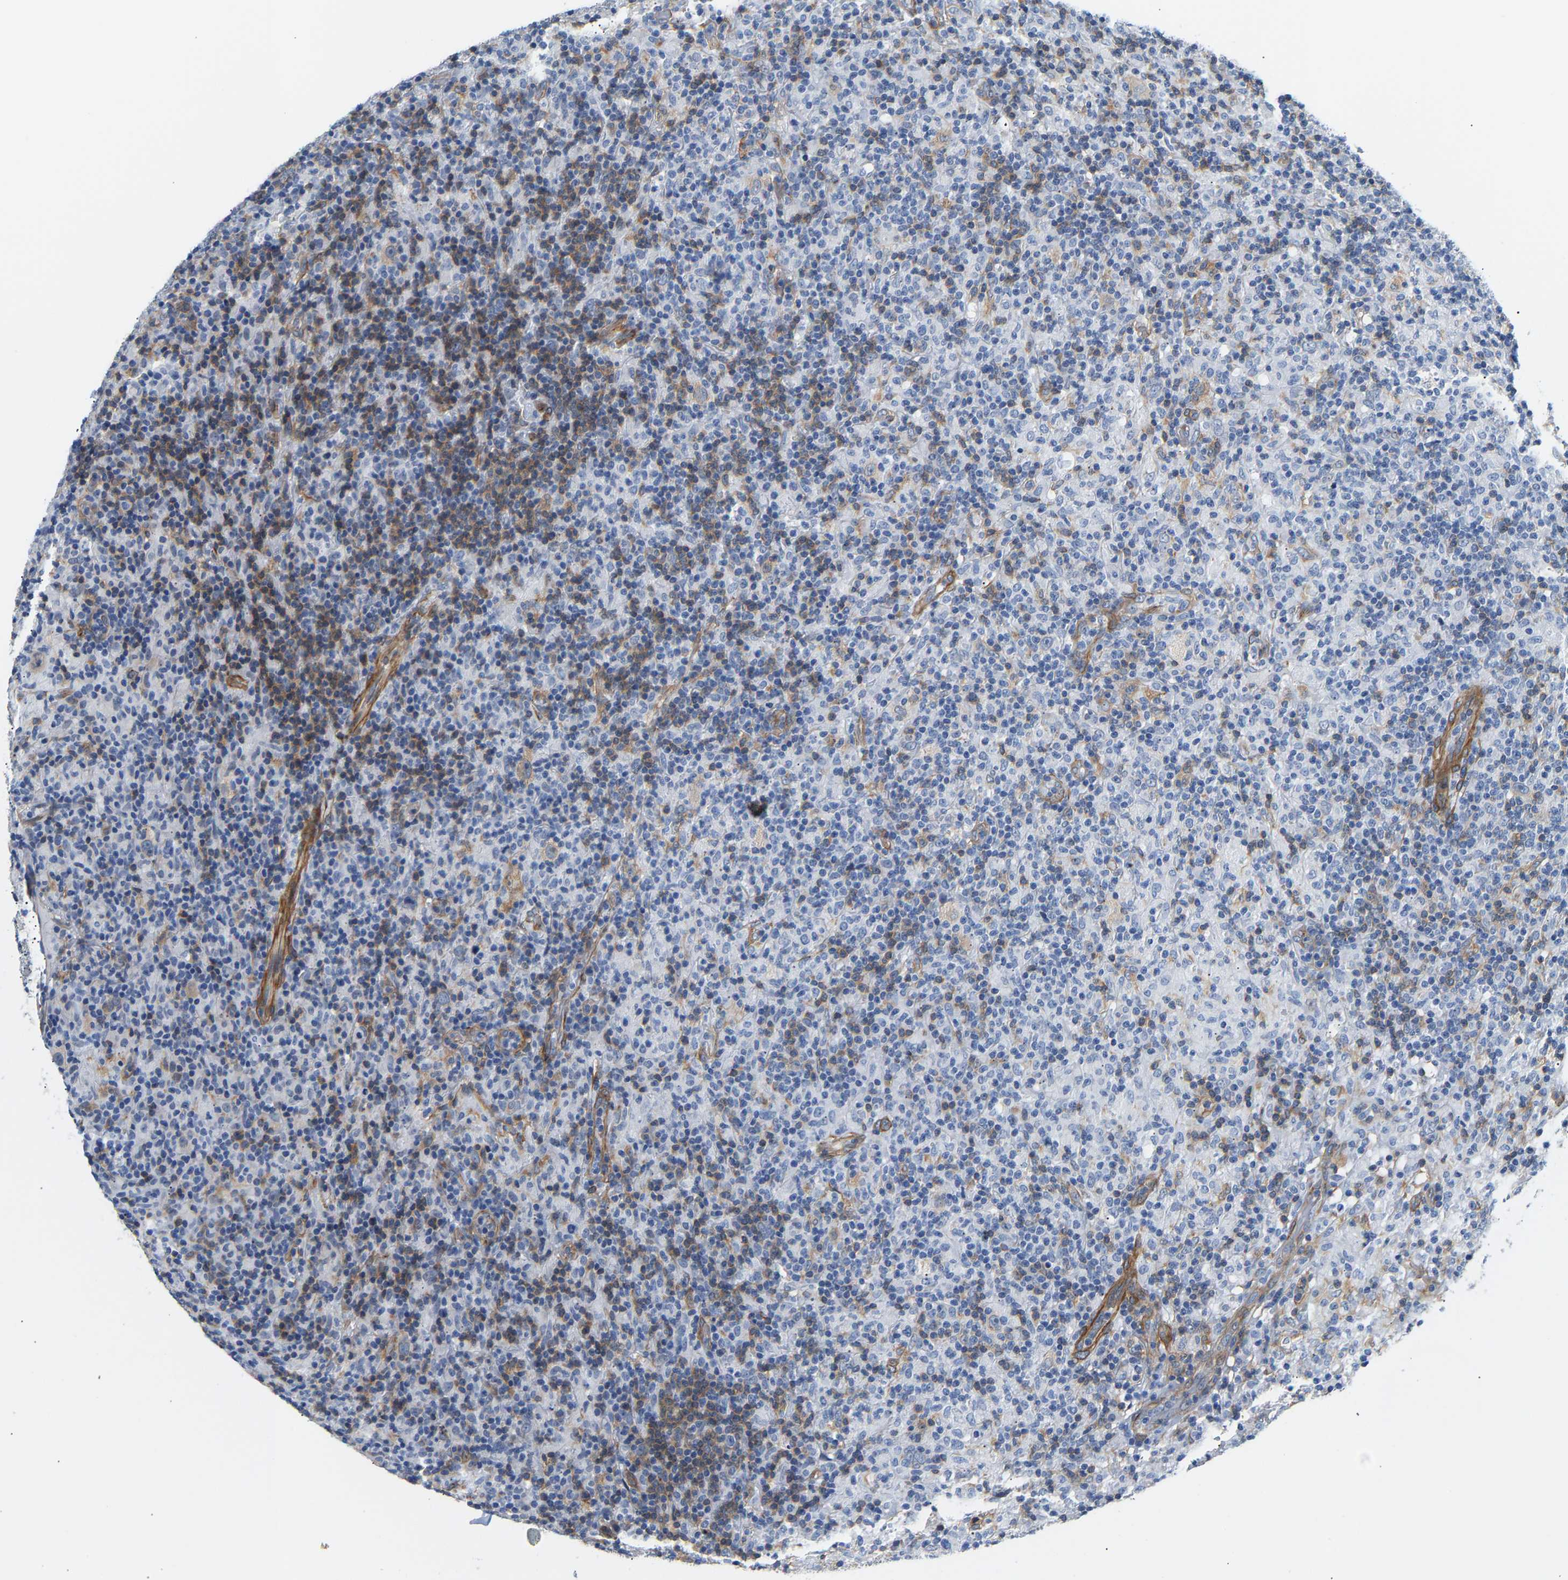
{"staining": {"intensity": "negative", "quantity": "none", "location": "none"}, "tissue": "lymphoma", "cell_type": "Tumor cells", "image_type": "cancer", "snomed": [{"axis": "morphology", "description": "Hodgkin's disease, NOS"}, {"axis": "topography", "description": "Lymph node"}], "caption": "Immunohistochemical staining of lymphoma demonstrates no significant positivity in tumor cells.", "gene": "PAWR", "patient": {"sex": "male", "age": 70}}